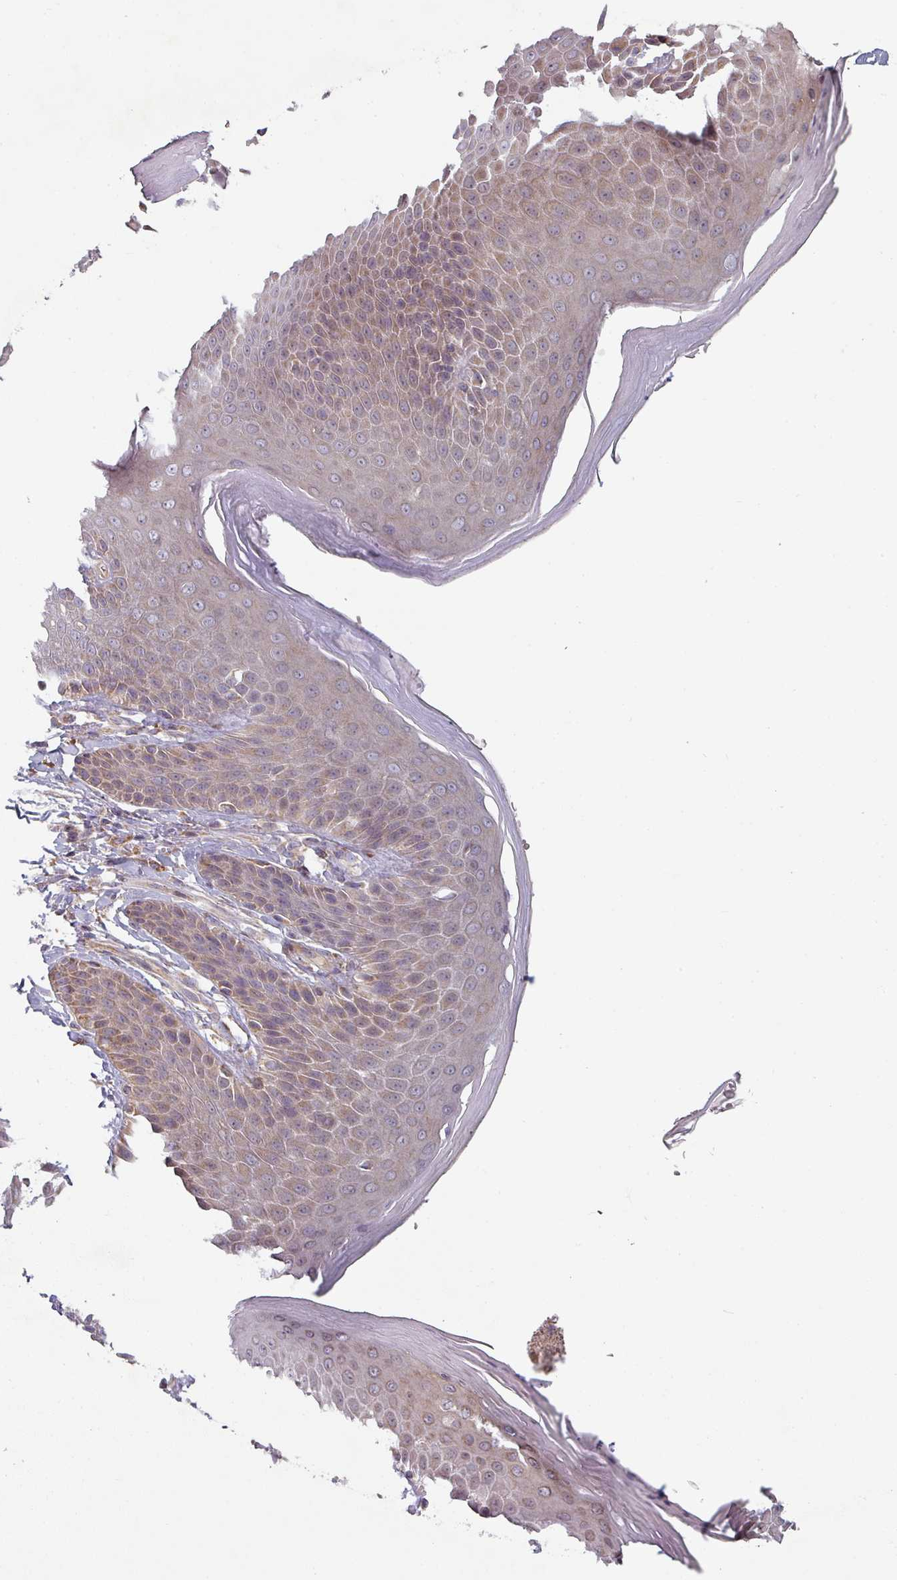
{"staining": {"intensity": "weak", "quantity": ">75%", "location": "cytoplasmic/membranous"}, "tissue": "skin", "cell_type": "Epidermal cells", "image_type": "normal", "snomed": [{"axis": "morphology", "description": "Normal tissue, NOS"}, {"axis": "topography", "description": "Peripheral nerve tissue"}], "caption": "Normal skin displays weak cytoplasmic/membranous positivity in approximately >75% of epidermal cells.", "gene": "PLEKHJ1", "patient": {"sex": "male", "age": 51}}